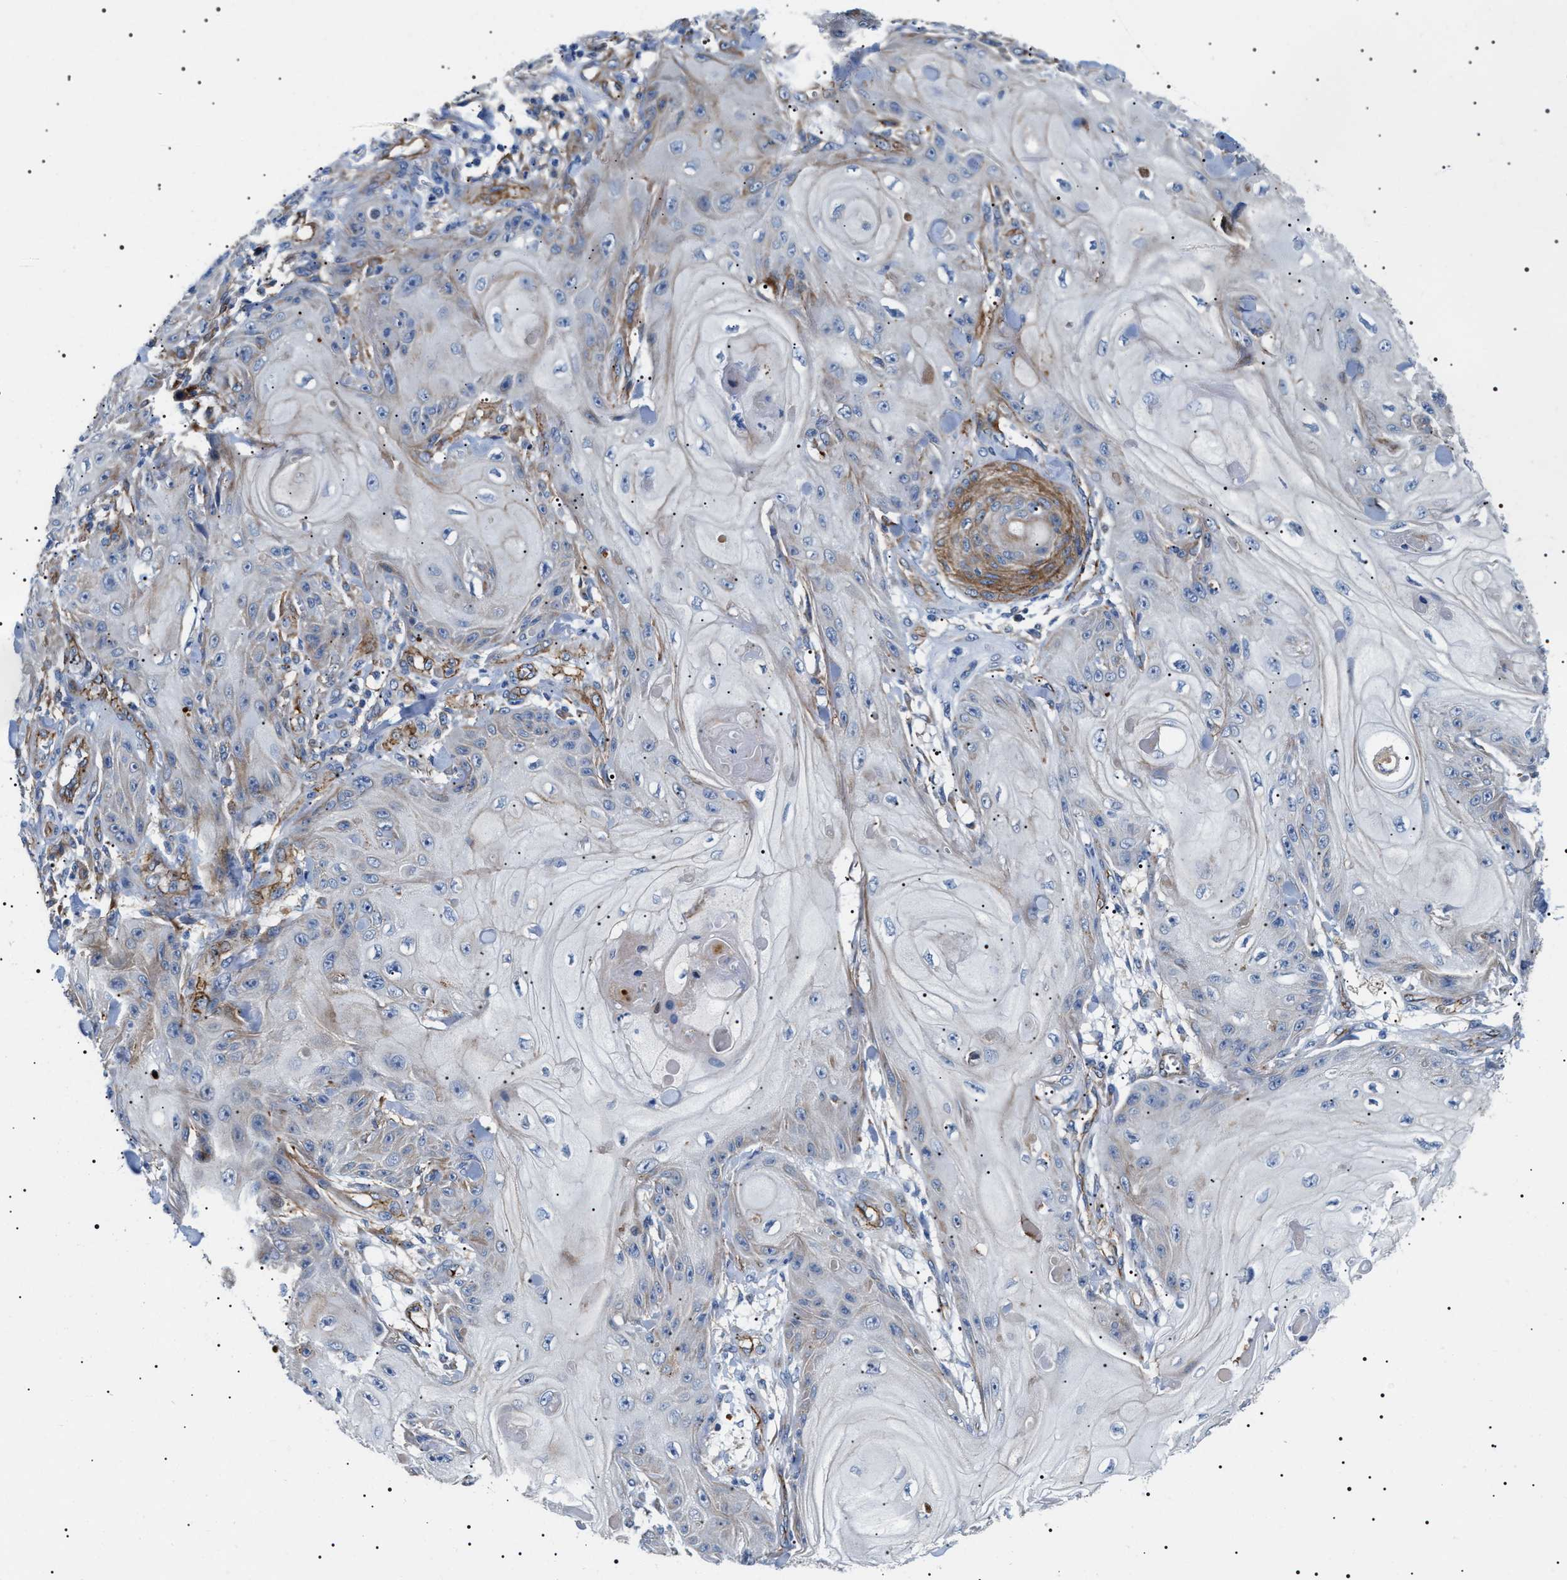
{"staining": {"intensity": "negative", "quantity": "none", "location": "none"}, "tissue": "skin cancer", "cell_type": "Tumor cells", "image_type": "cancer", "snomed": [{"axis": "morphology", "description": "Squamous cell carcinoma, NOS"}, {"axis": "topography", "description": "Skin"}], "caption": "High power microscopy histopathology image of an IHC image of skin squamous cell carcinoma, revealing no significant expression in tumor cells.", "gene": "TMEM222", "patient": {"sex": "male", "age": 74}}